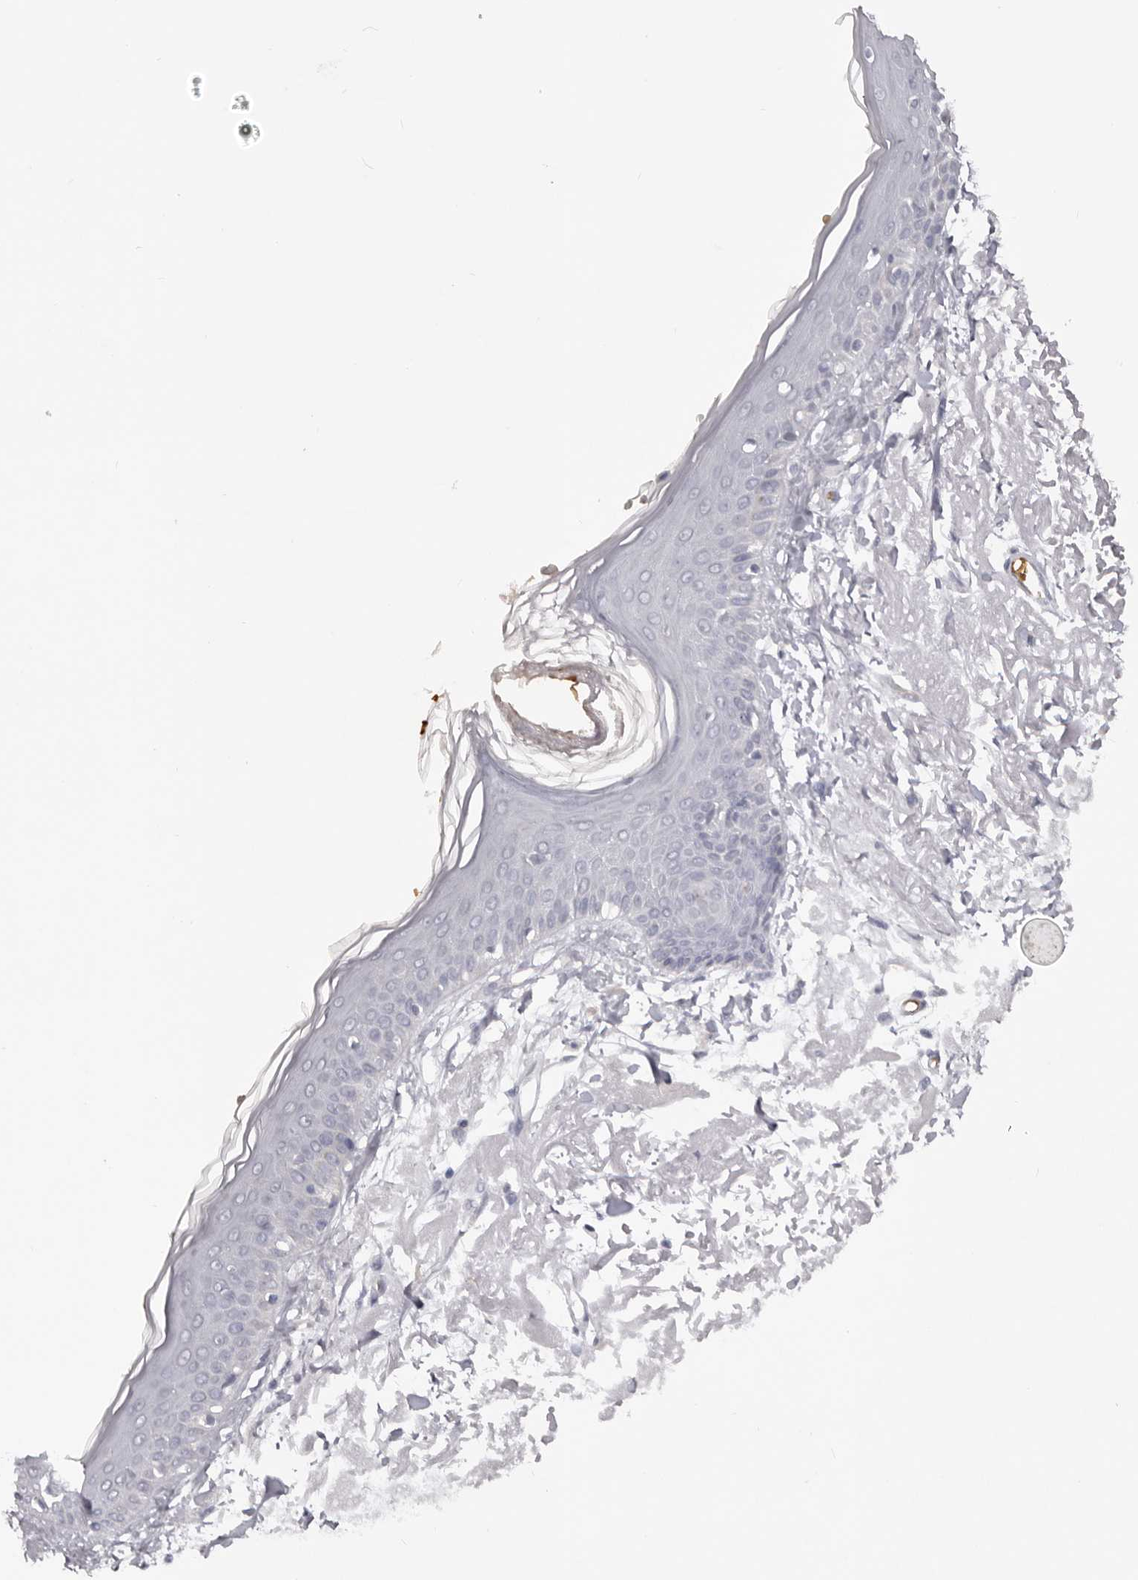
{"staining": {"intensity": "negative", "quantity": "none", "location": "none"}, "tissue": "skin", "cell_type": "Fibroblasts", "image_type": "normal", "snomed": [{"axis": "morphology", "description": "Normal tissue, NOS"}, {"axis": "topography", "description": "Skin"}, {"axis": "topography", "description": "Skeletal muscle"}], "caption": "There is no significant expression in fibroblasts of skin.", "gene": "TNR", "patient": {"sex": "male", "age": 83}}